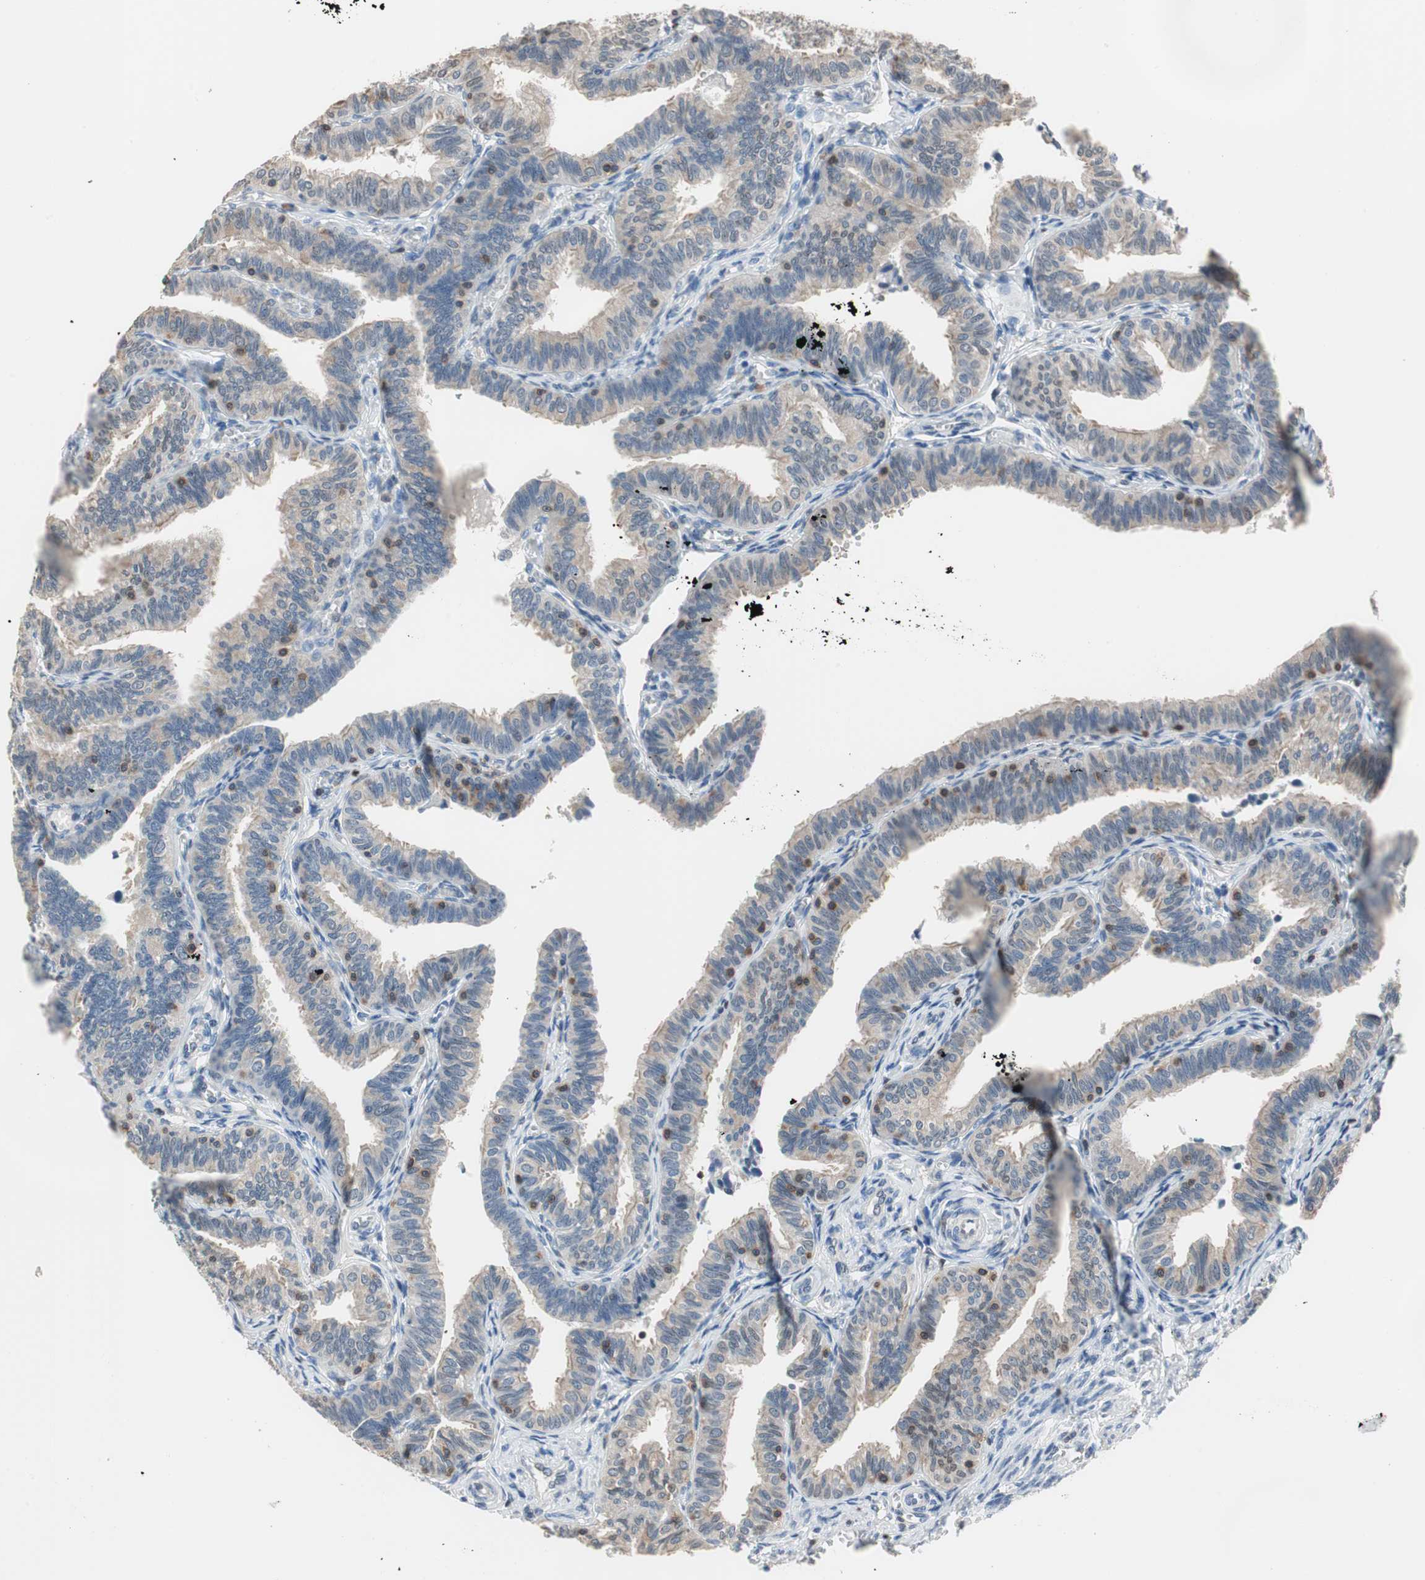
{"staining": {"intensity": "weak", "quantity": ">75%", "location": "cytoplasmic/membranous"}, "tissue": "fallopian tube", "cell_type": "Glandular cells", "image_type": "normal", "snomed": [{"axis": "morphology", "description": "Normal tissue, NOS"}, {"axis": "topography", "description": "Fallopian tube"}, {"axis": "topography", "description": "Ovary"}], "caption": "IHC histopathology image of unremarkable fallopian tube stained for a protein (brown), which exhibits low levels of weak cytoplasmic/membranous positivity in about >75% of glandular cells.", "gene": "NFATC2", "patient": {"sex": "female", "age": 69}}